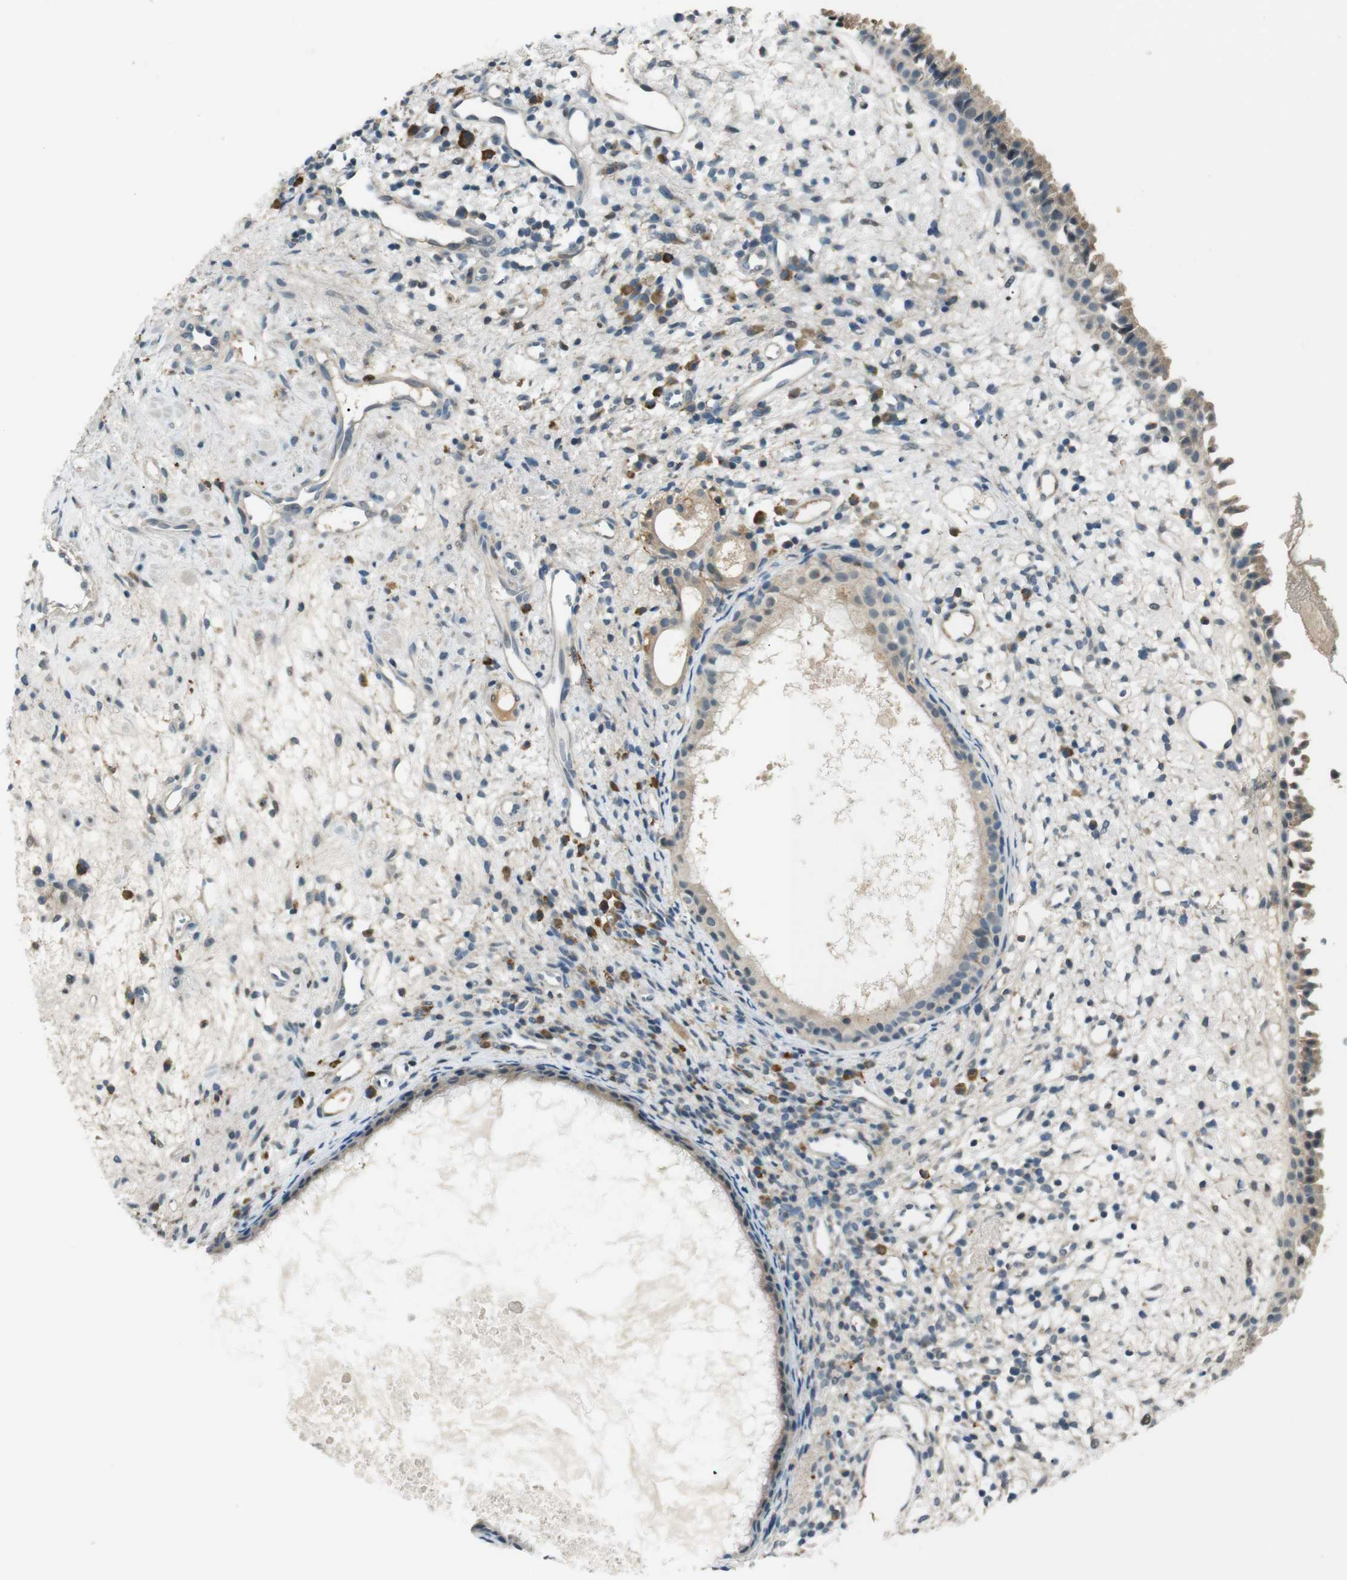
{"staining": {"intensity": "weak", "quantity": "25%-75%", "location": "cytoplasmic/membranous"}, "tissue": "nasopharynx", "cell_type": "Respiratory epithelial cells", "image_type": "normal", "snomed": [{"axis": "morphology", "description": "Normal tissue, NOS"}, {"axis": "topography", "description": "Nasopharynx"}], "caption": "DAB (3,3'-diaminobenzidine) immunohistochemical staining of normal nasopharynx exhibits weak cytoplasmic/membranous protein staining in approximately 25%-75% of respiratory epithelial cells.", "gene": "MAGI2", "patient": {"sex": "male", "age": 22}}